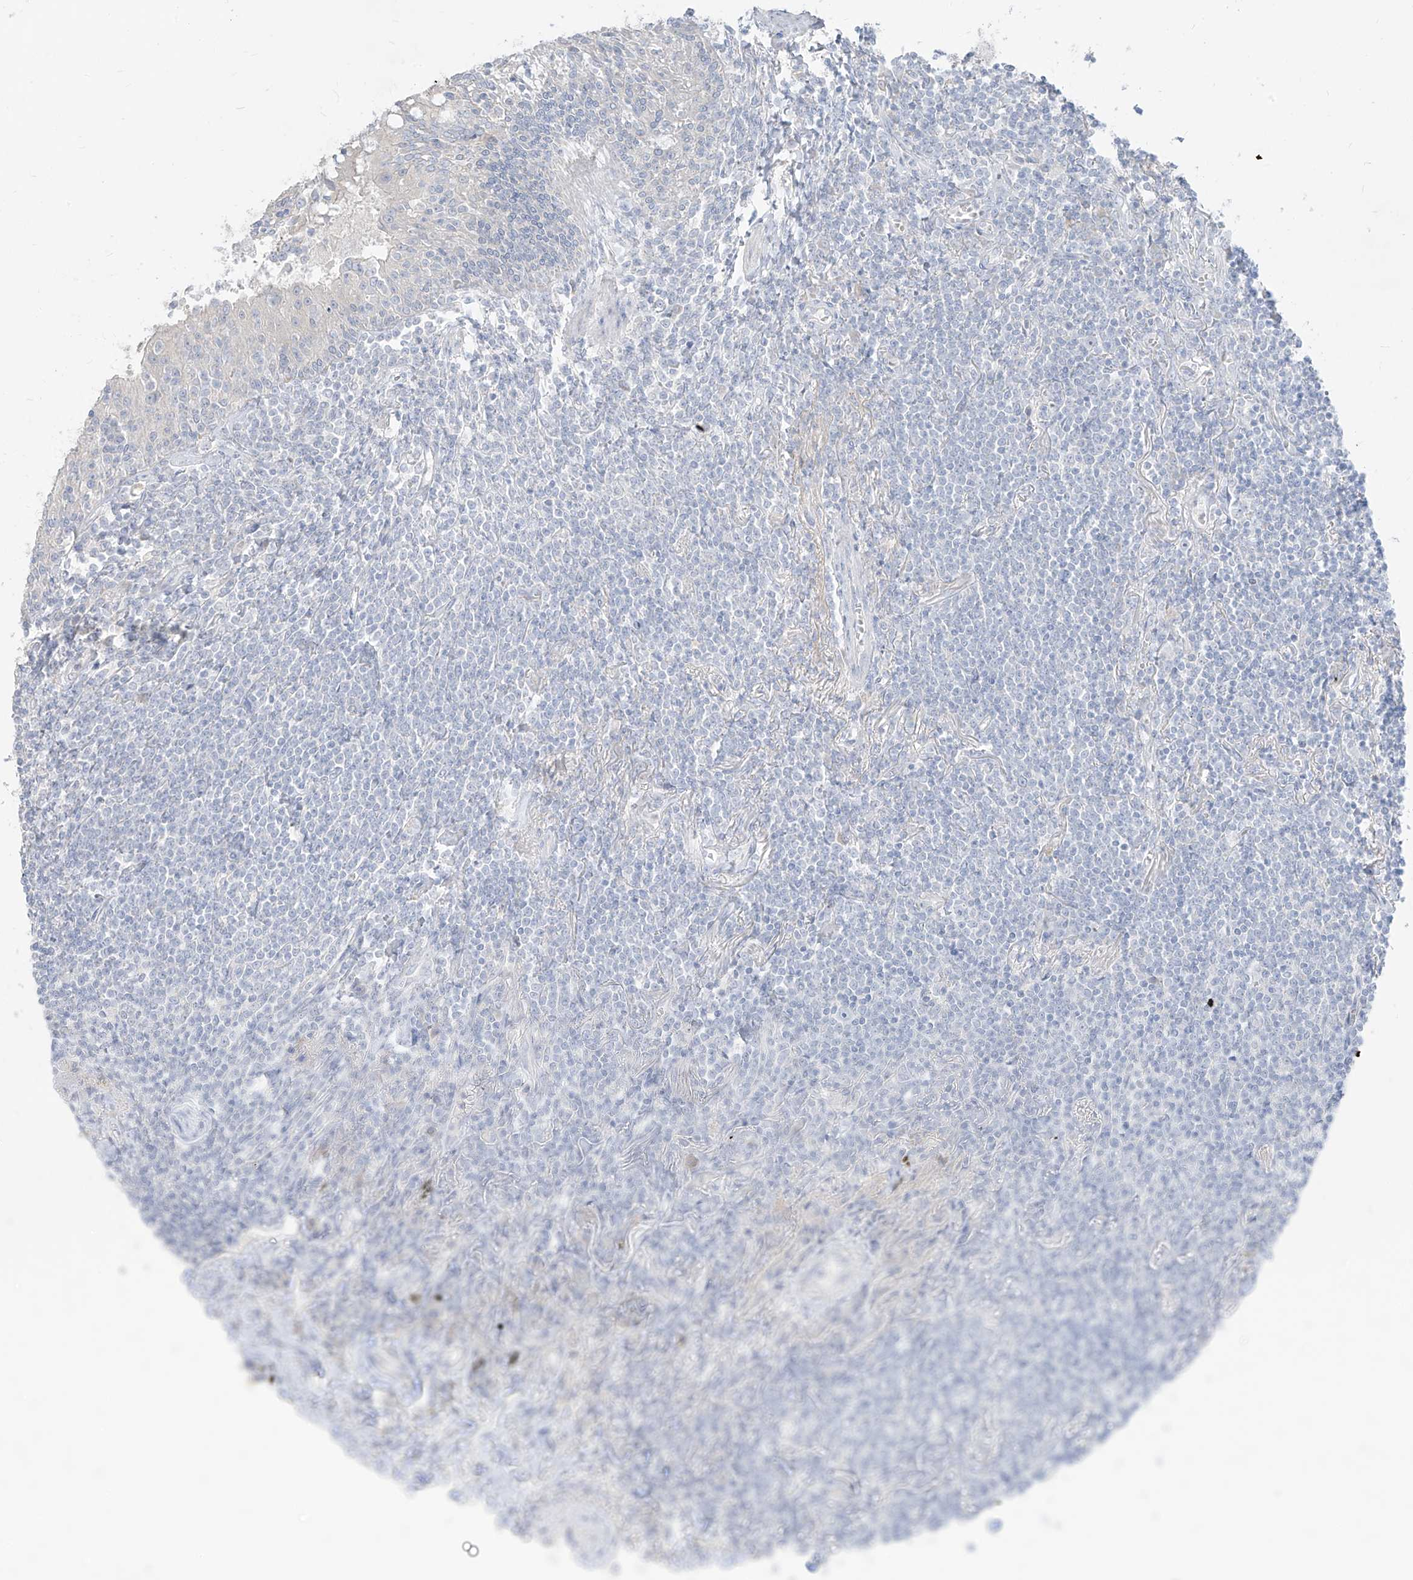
{"staining": {"intensity": "negative", "quantity": "none", "location": "none"}, "tissue": "lymphoma", "cell_type": "Tumor cells", "image_type": "cancer", "snomed": [{"axis": "morphology", "description": "Malignant lymphoma, non-Hodgkin's type, Low grade"}, {"axis": "topography", "description": "Lung"}], "caption": "The immunohistochemistry (IHC) micrograph has no significant expression in tumor cells of low-grade malignant lymphoma, non-Hodgkin's type tissue. (DAB (3,3'-diaminobenzidine) IHC with hematoxylin counter stain).", "gene": "ARHGEF40", "patient": {"sex": "female", "age": 71}}